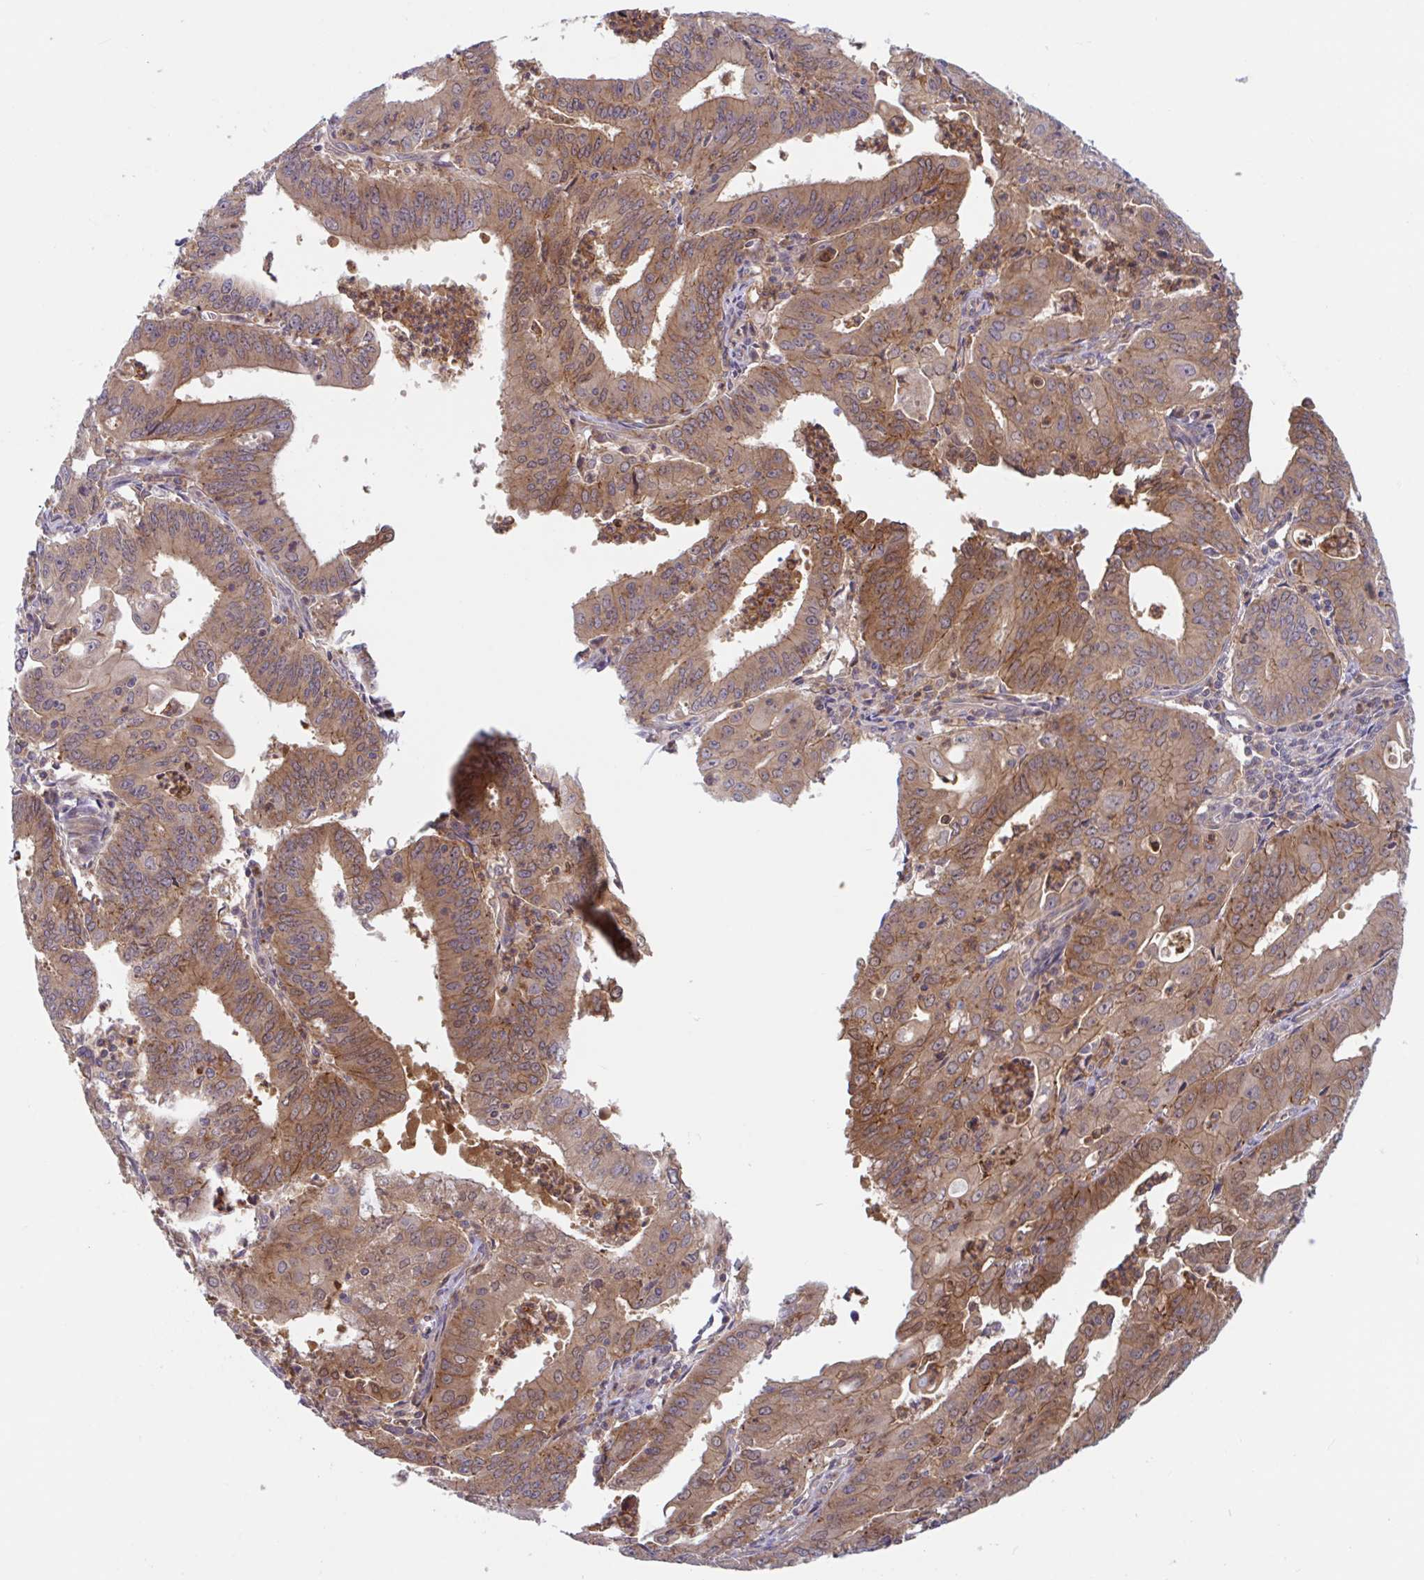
{"staining": {"intensity": "moderate", "quantity": ">75%", "location": "cytoplasmic/membranous,nuclear"}, "tissue": "cervical cancer", "cell_type": "Tumor cells", "image_type": "cancer", "snomed": [{"axis": "morphology", "description": "Adenocarcinoma, NOS"}, {"axis": "topography", "description": "Cervix"}], "caption": "Immunohistochemistry (DAB (3,3'-diaminobenzidine)) staining of cervical adenocarcinoma shows moderate cytoplasmic/membranous and nuclear protein expression in approximately >75% of tumor cells.", "gene": "LMNTD2", "patient": {"sex": "female", "age": 56}}